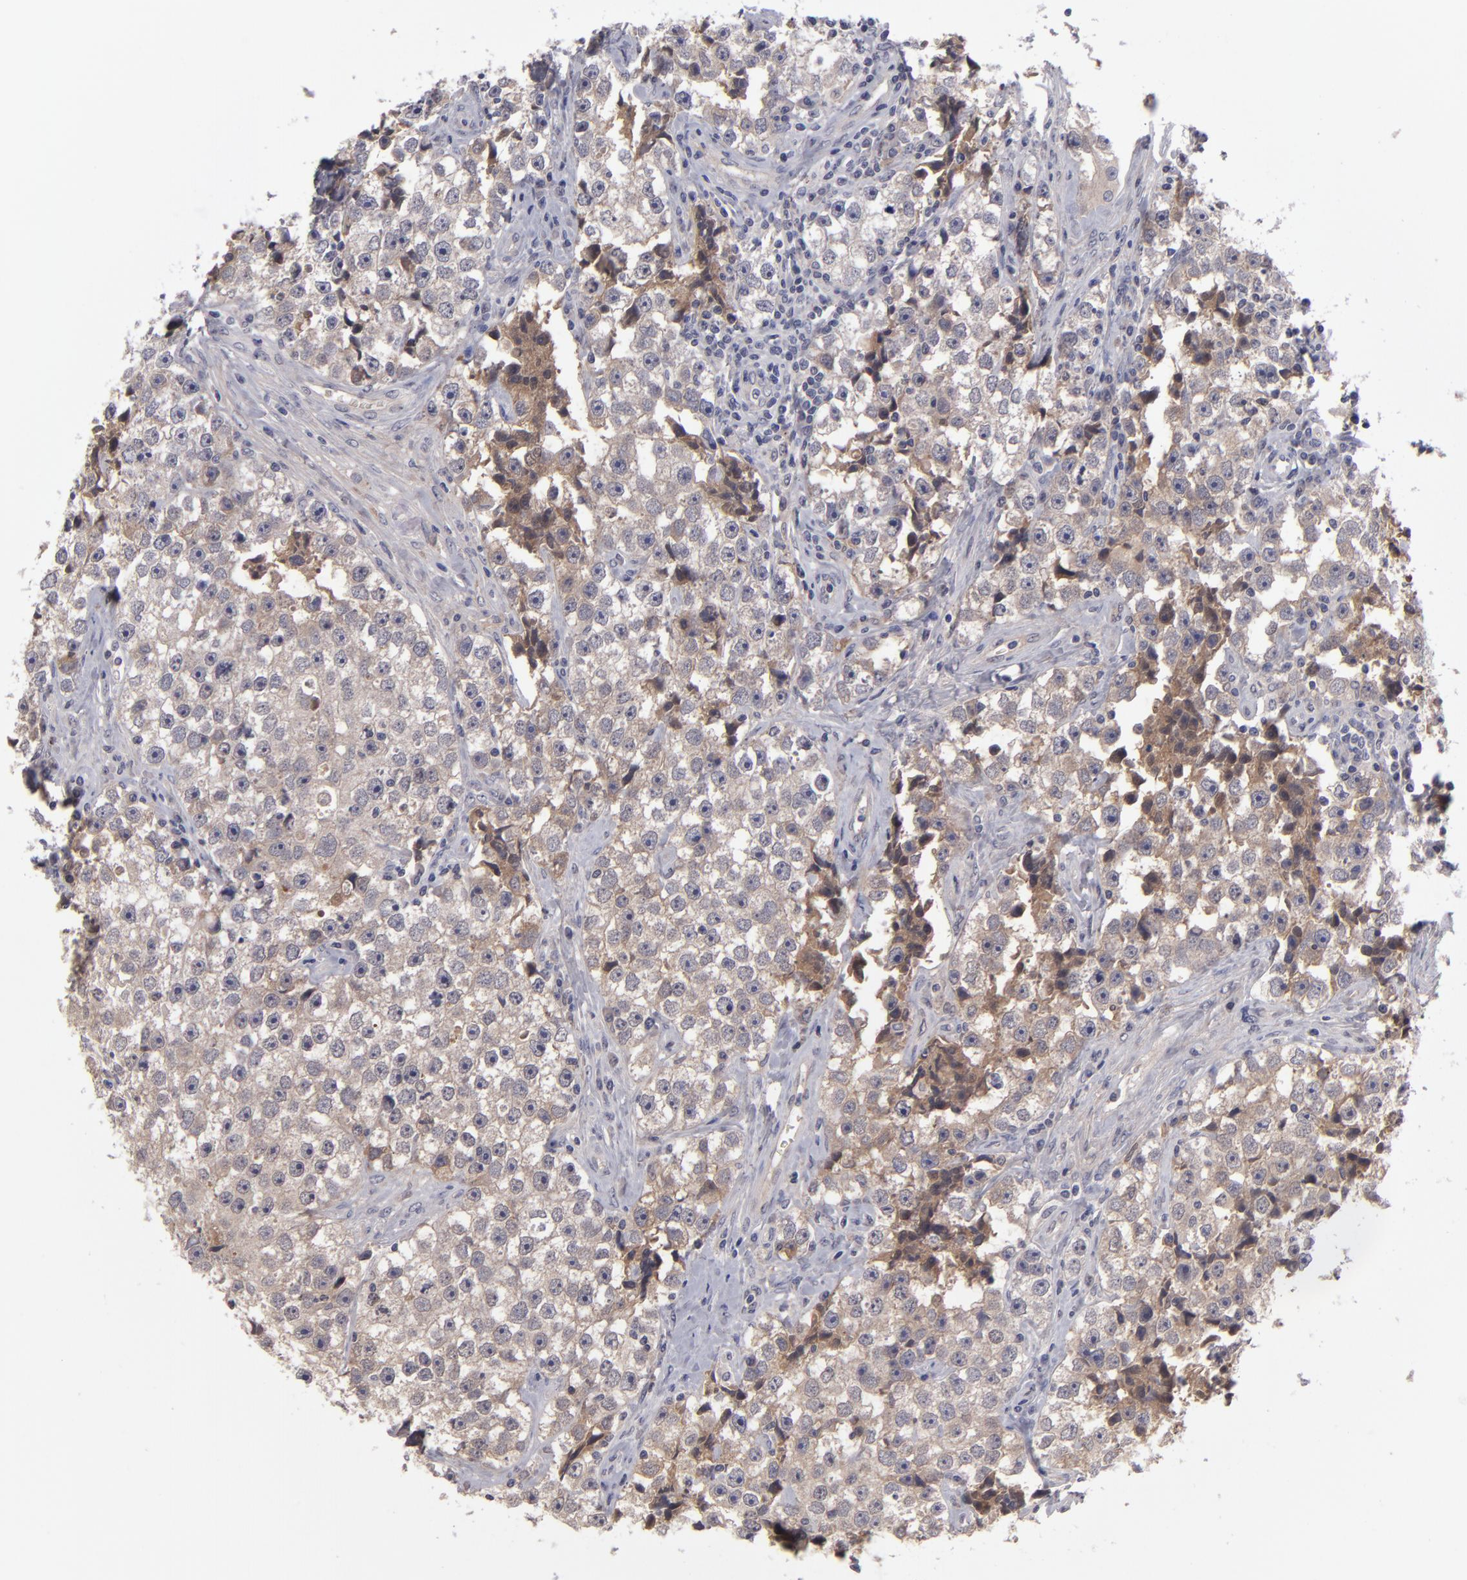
{"staining": {"intensity": "weak", "quantity": "25%-75%", "location": "cytoplasmic/membranous"}, "tissue": "testis cancer", "cell_type": "Tumor cells", "image_type": "cancer", "snomed": [{"axis": "morphology", "description": "Seminoma, NOS"}, {"axis": "topography", "description": "Testis"}], "caption": "Testis cancer stained with DAB immunohistochemistry (IHC) exhibits low levels of weak cytoplasmic/membranous staining in approximately 25%-75% of tumor cells.", "gene": "ITIH4", "patient": {"sex": "male", "age": 32}}